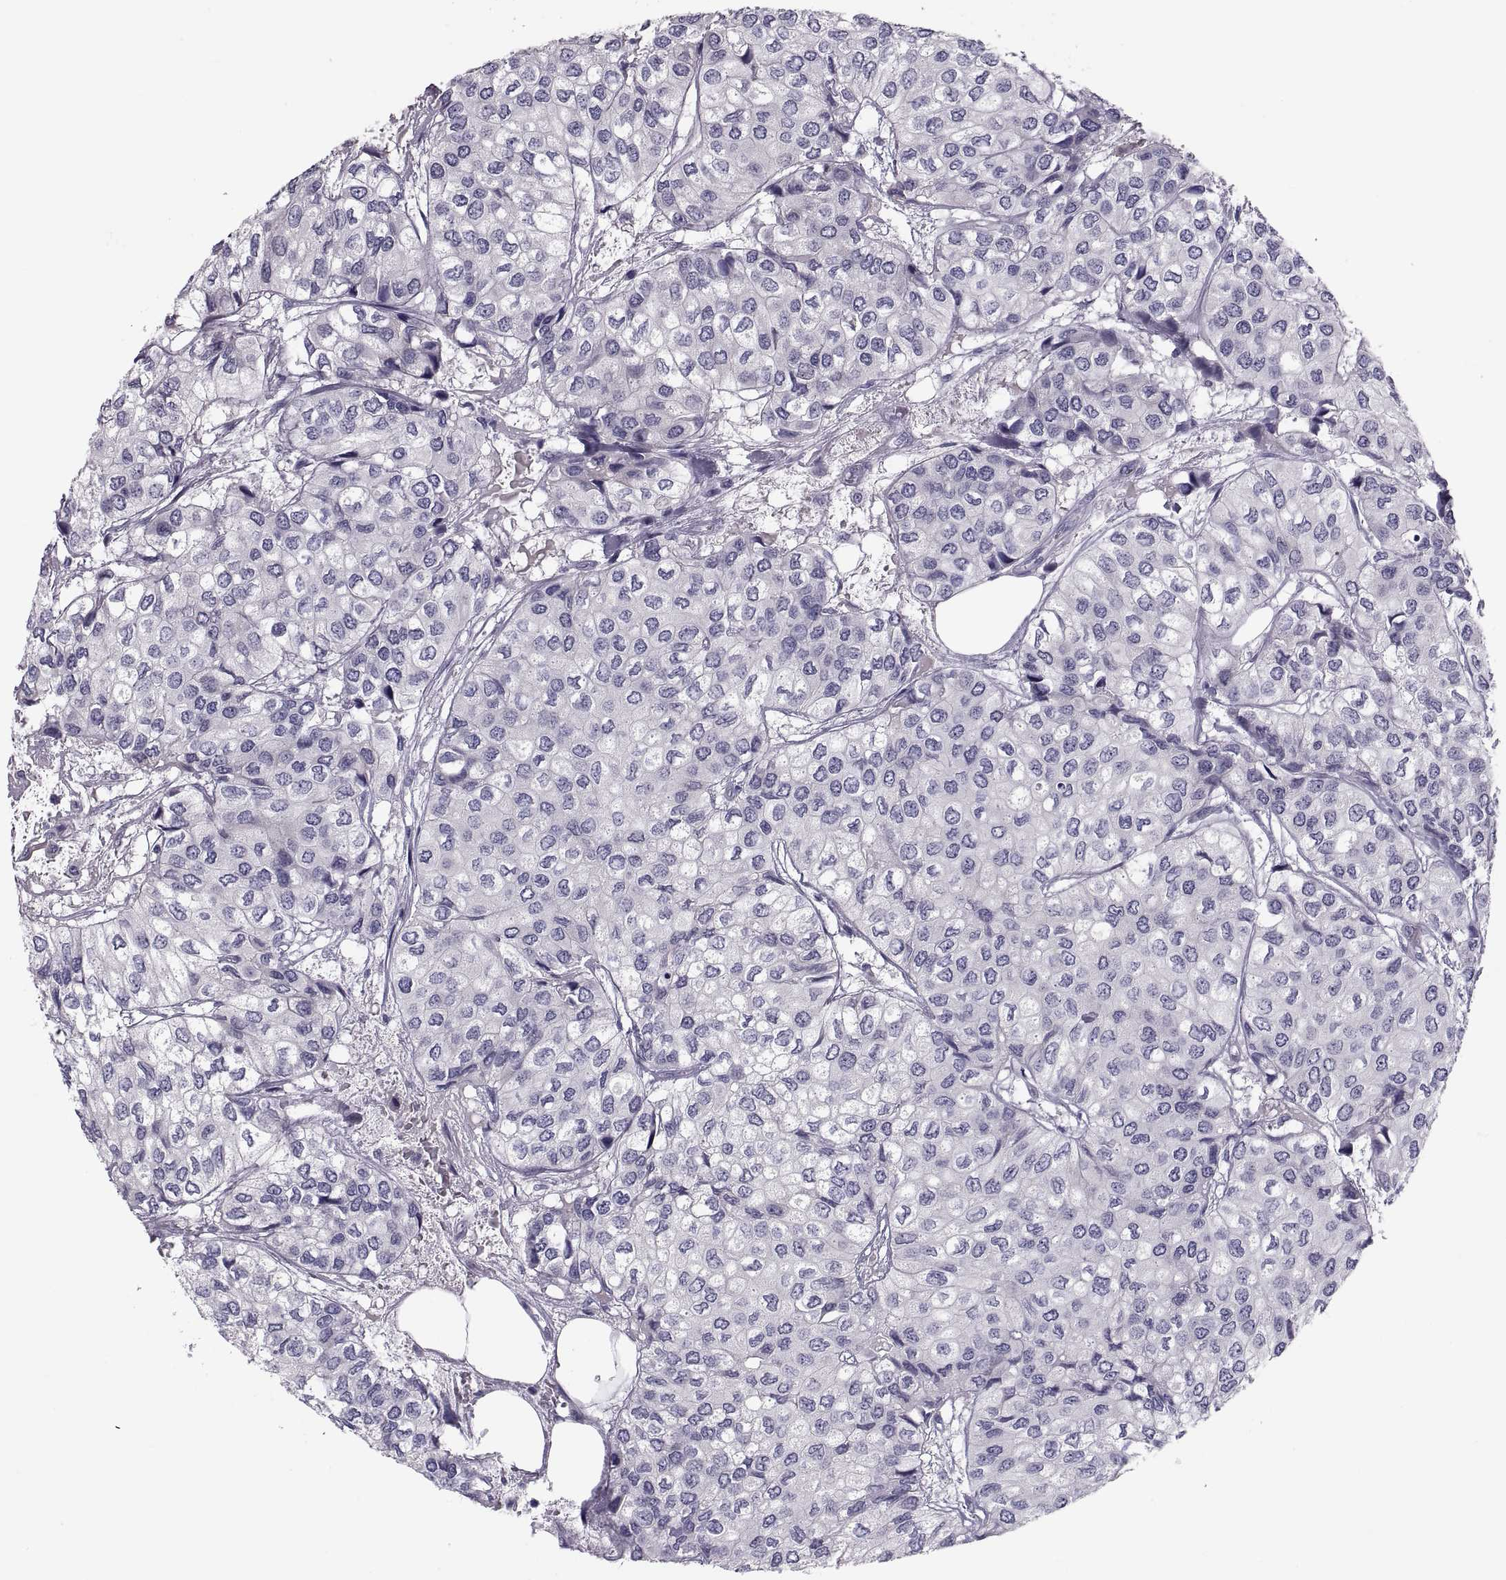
{"staining": {"intensity": "negative", "quantity": "none", "location": "none"}, "tissue": "urothelial cancer", "cell_type": "Tumor cells", "image_type": "cancer", "snomed": [{"axis": "morphology", "description": "Urothelial carcinoma, High grade"}, {"axis": "topography", "description": "Urinary bladder"}], "caption": "The micrograph reveals no staining of tumor cells in urothelial cancer.", "gene": "PDZRN4", "patient": {"sex": "male", "age": 73}}